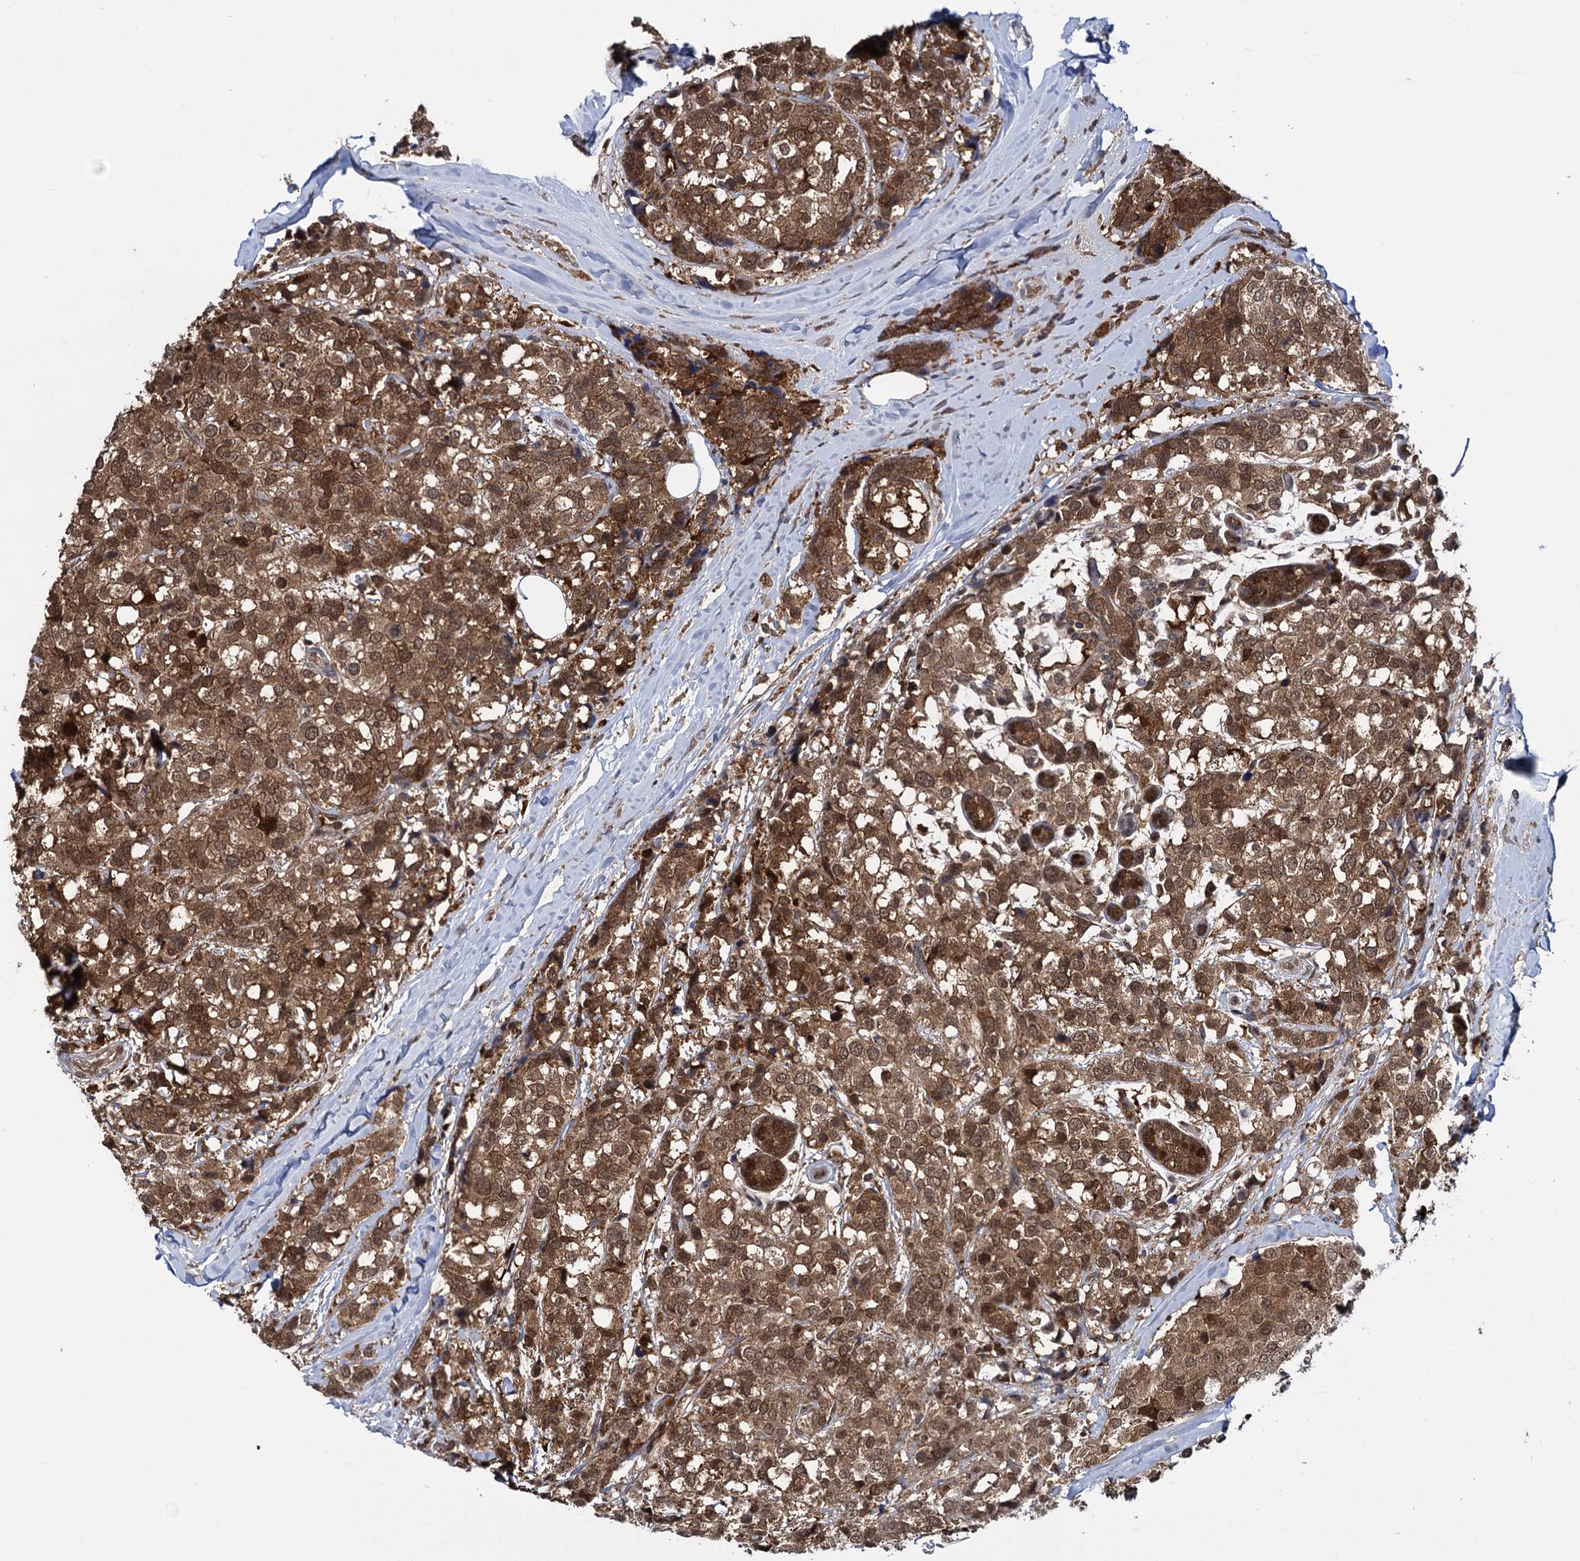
{"staining": {"intensity": "strong", "quantity": ">75%", "location": "cytoplasmic/membranous,nuclear"}, "tissue": "breast cancer", "cell_type": "Tumor cells", "image_type": "cancer", "snomed": [{"axis": "morphology", "description": "Lobular carcinoma"}, {"axis": "topography", "description": "Breast"}], "caption": "Breast lobular carcinoma stained with a protein marker demonstrates strong staining in tumor cells.", "gene": "GLO1", "patient": {"sex": "female", "age": 59}}